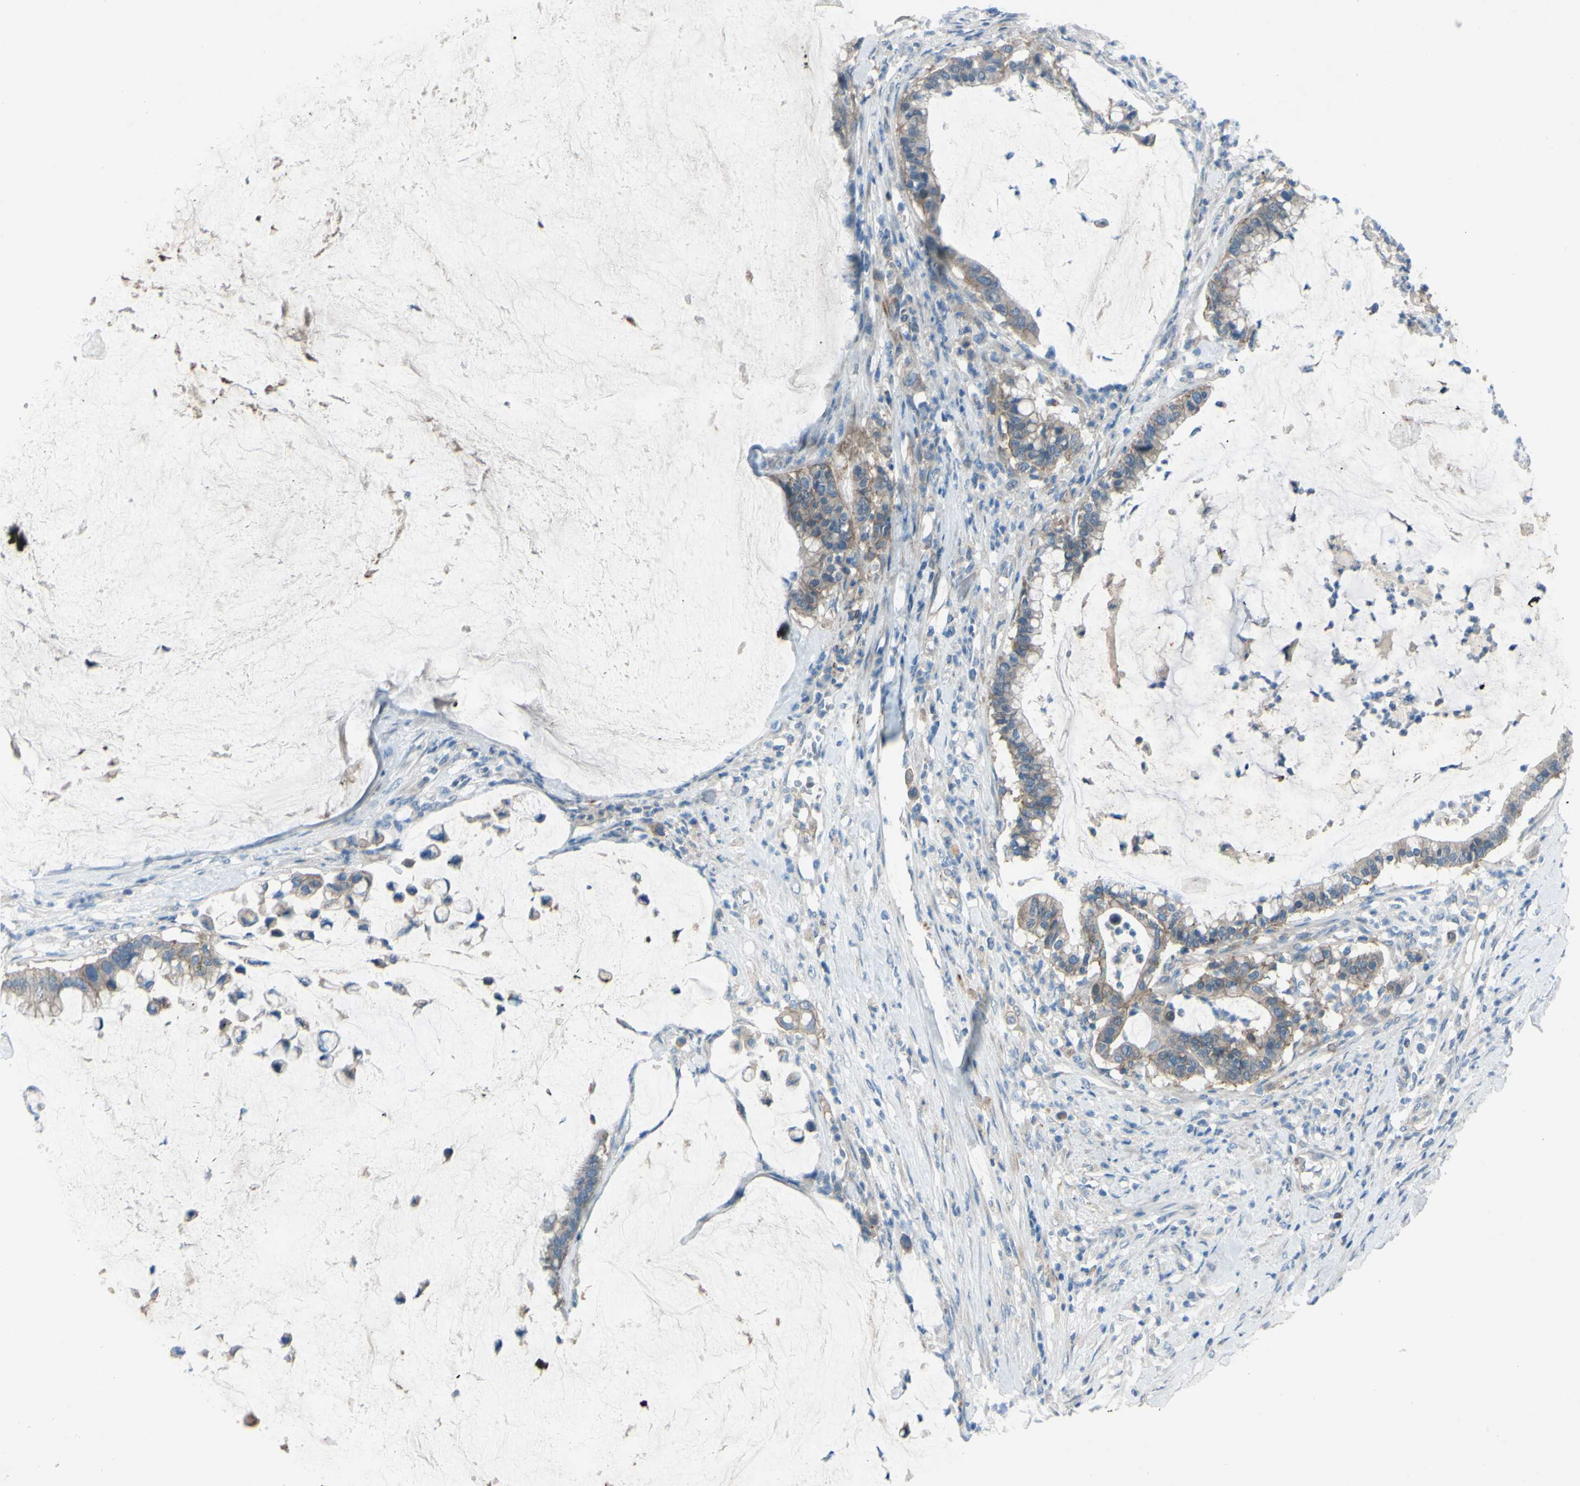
{"staining": {"intensity": "weak", "quantity": ">75%", "location": "cytoplasmic/membranous"}, "tissue": "pancreatic cancer", "cell_type": "Tumor cells", "image_type": "cancer", "snomed": [{"axis": "morphology", "description": "Adenocarcinoma, NOS"}, {"axis": "topography", "description": "Pancreas"}], "caption": "Weak cytoplasmic/membranous protein positivity is present in approximately >75% of tumor cells in pancreatic cancer.", "gene": "CDCP1", "patient": {"sex": "male", "age": 41}}